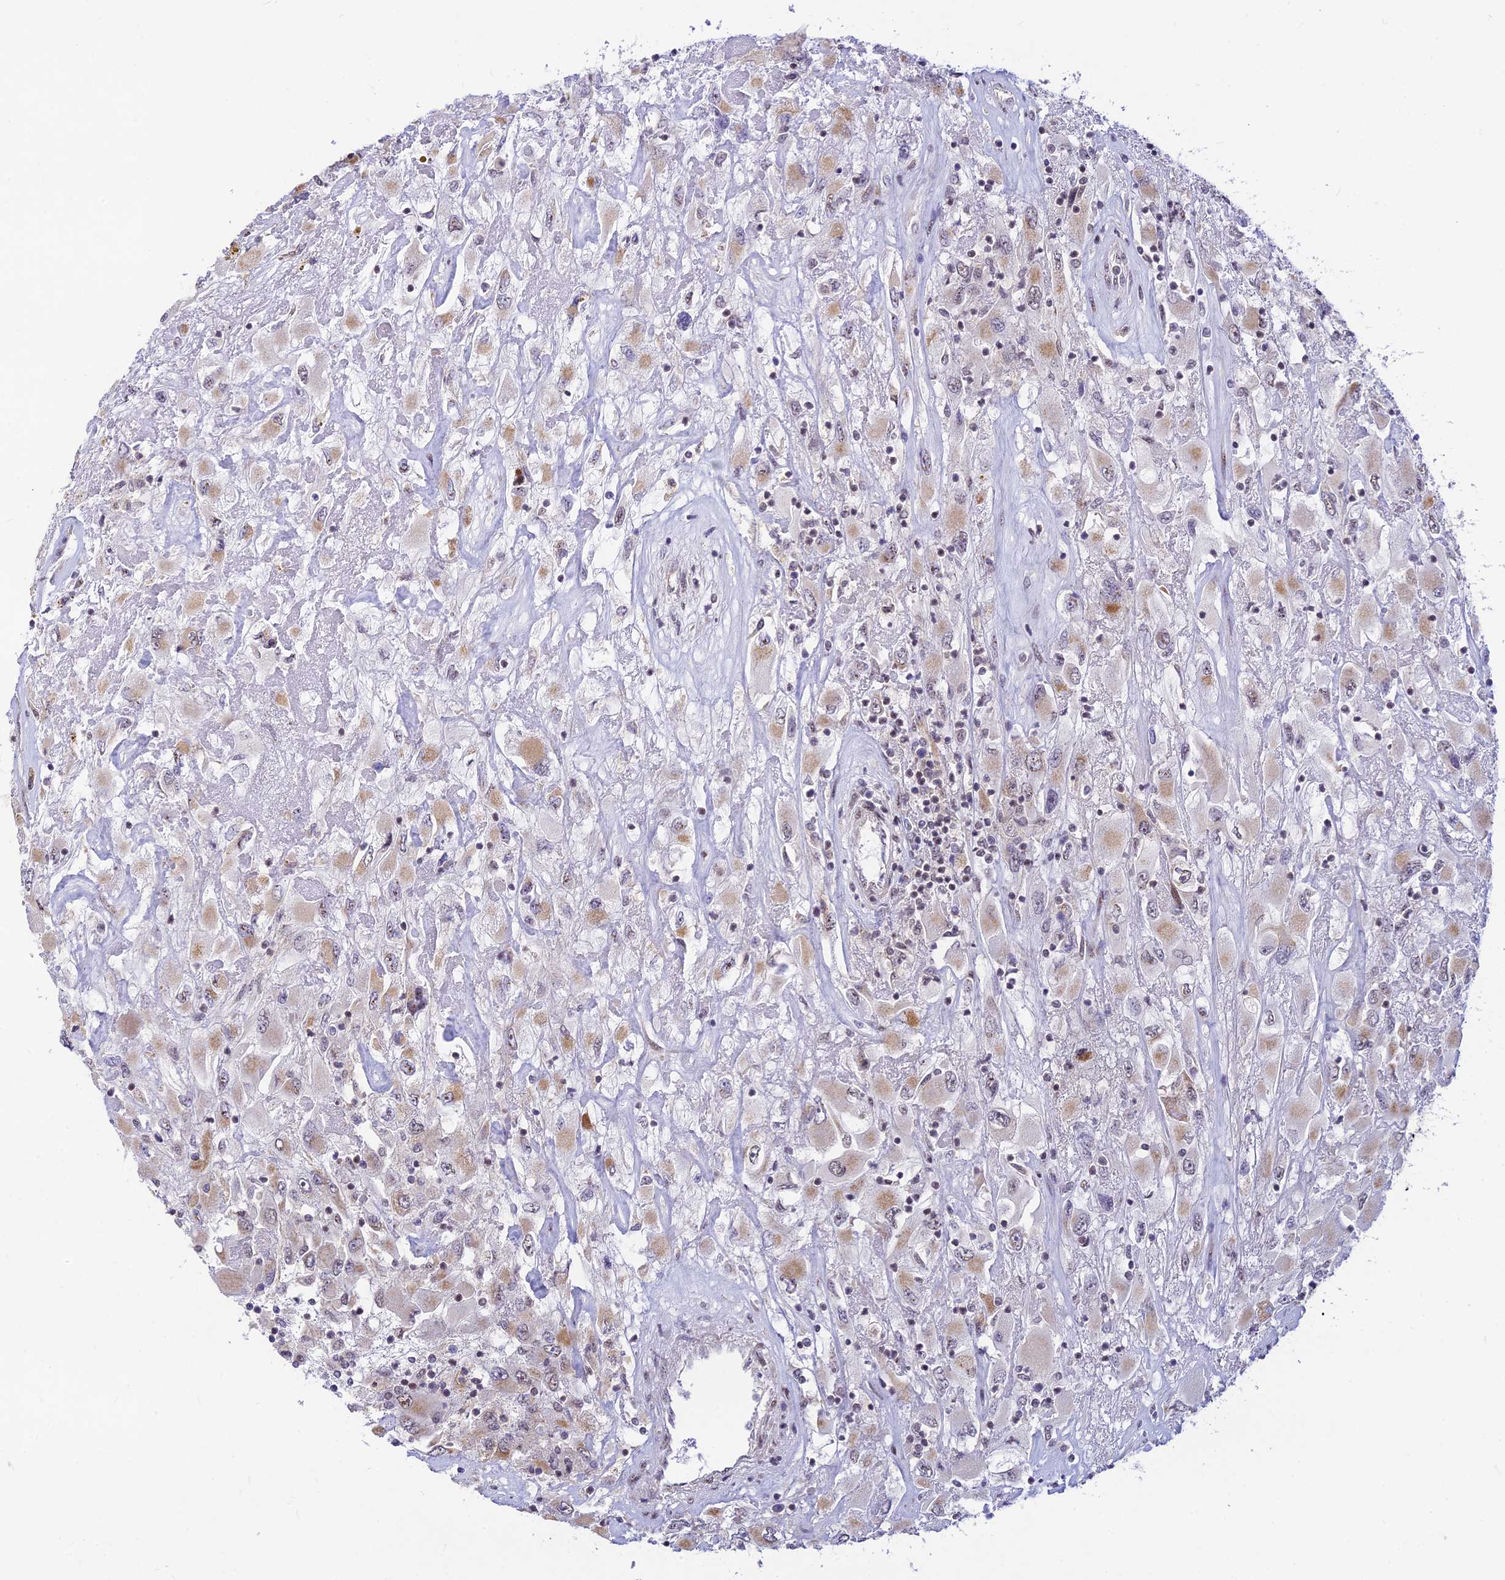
{"staining": {"intensity": "moderate", "quantity": "<25%", "location": "cytoplasmic/membranous"}, "tissue": "renal cancer", "cell_type": "Tumor cells", "image_type": "cancer", "snomed": [{"axis": "morphology", "description": "Adenocarcinoma, NOS"}, {"axis": "topography", "description": "Kidney"}], "caption": "This is an image of IHC staining of renal adenocarcinoma, which shows moderate expression in the cytoplasmic/membranous of tumor cells.", "gene": "MICOS13", "patient": {"sex": "female", "age": 52}}